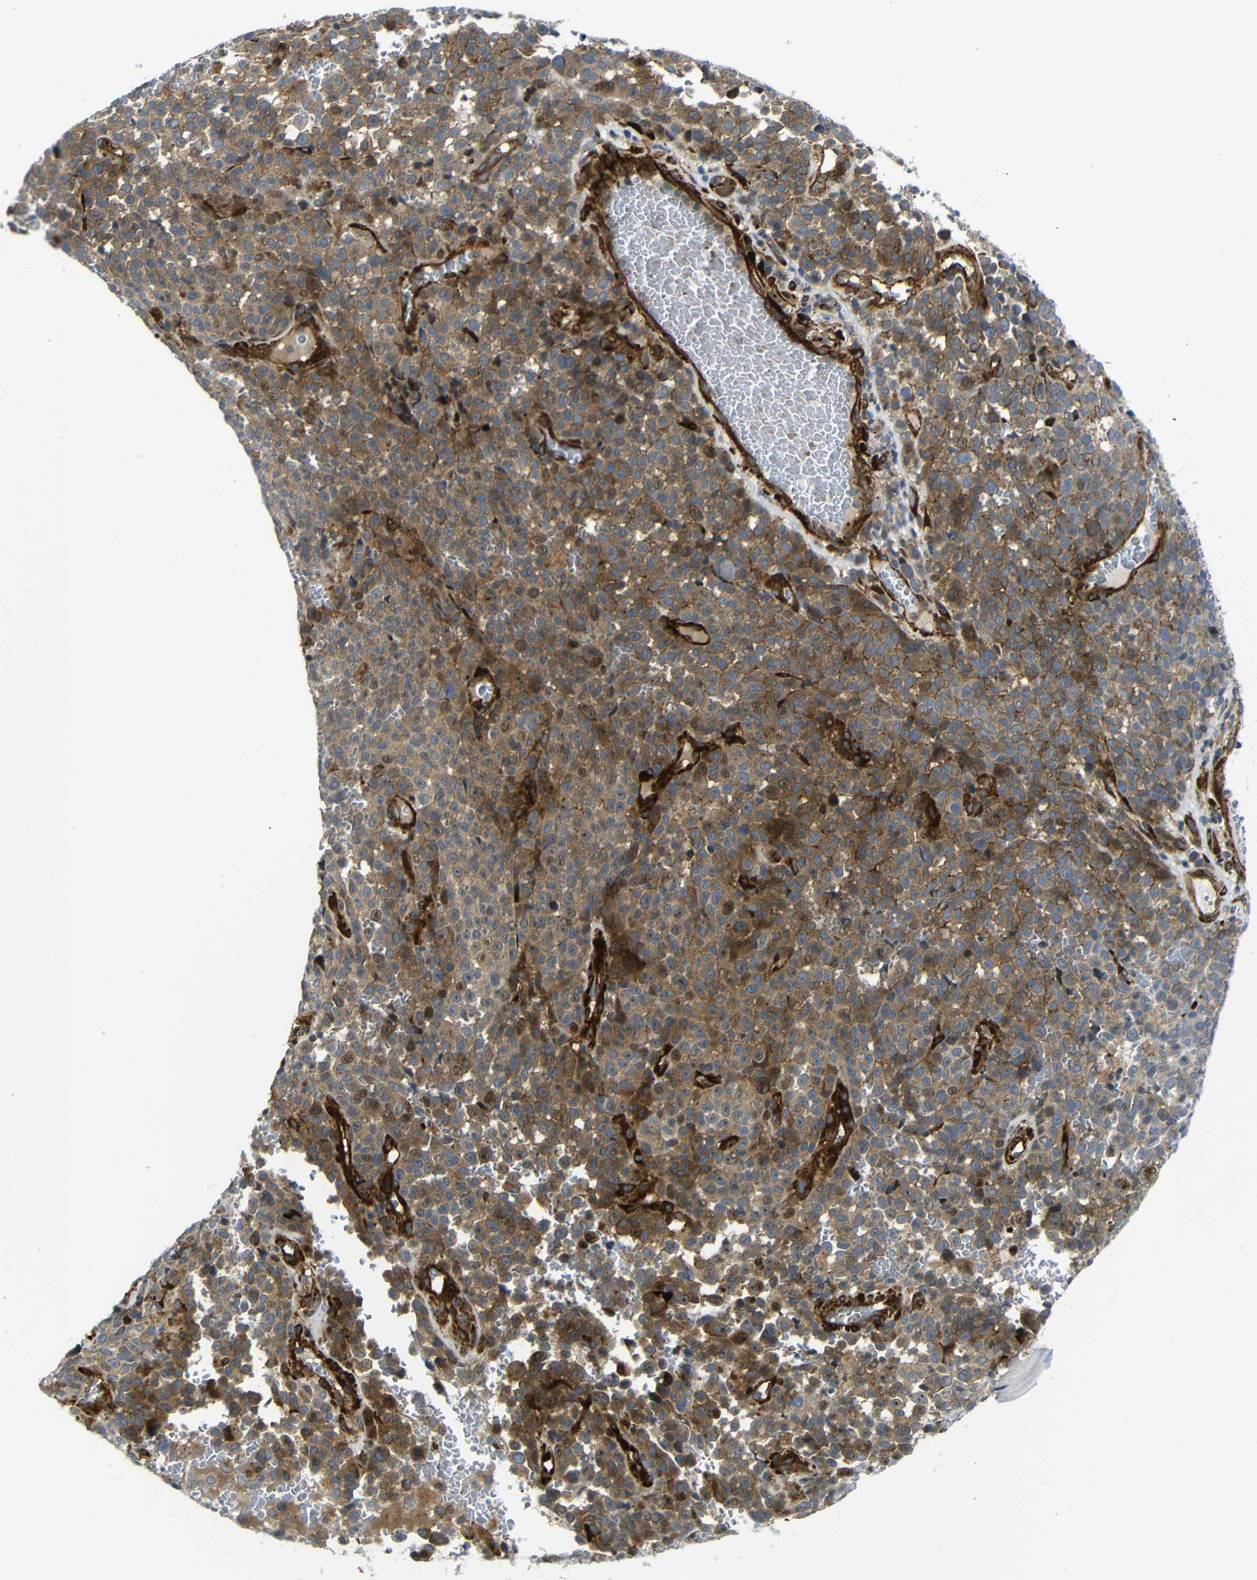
{"staining": {"intensity": "moderate", "quantity": ">75%", "location": "cytoplasmic/membranous"}, "tissue": "melanoma", "cell_type": "Tumor cells", "image_type": "cancer", "snomed": [{"axis": "morphology", "description": "Malignant melanoma, NOS"}, {"axis": "topography", "description": "Skin"}], "caption": "Immunohistochemical staining of human malignant melanoma displays medium levels of moderate cytoplasmic/membranous expression in approximately >75% of tumor cells.", "gene": "PARP14", "patient": {"sex": "female", "age": 82}}